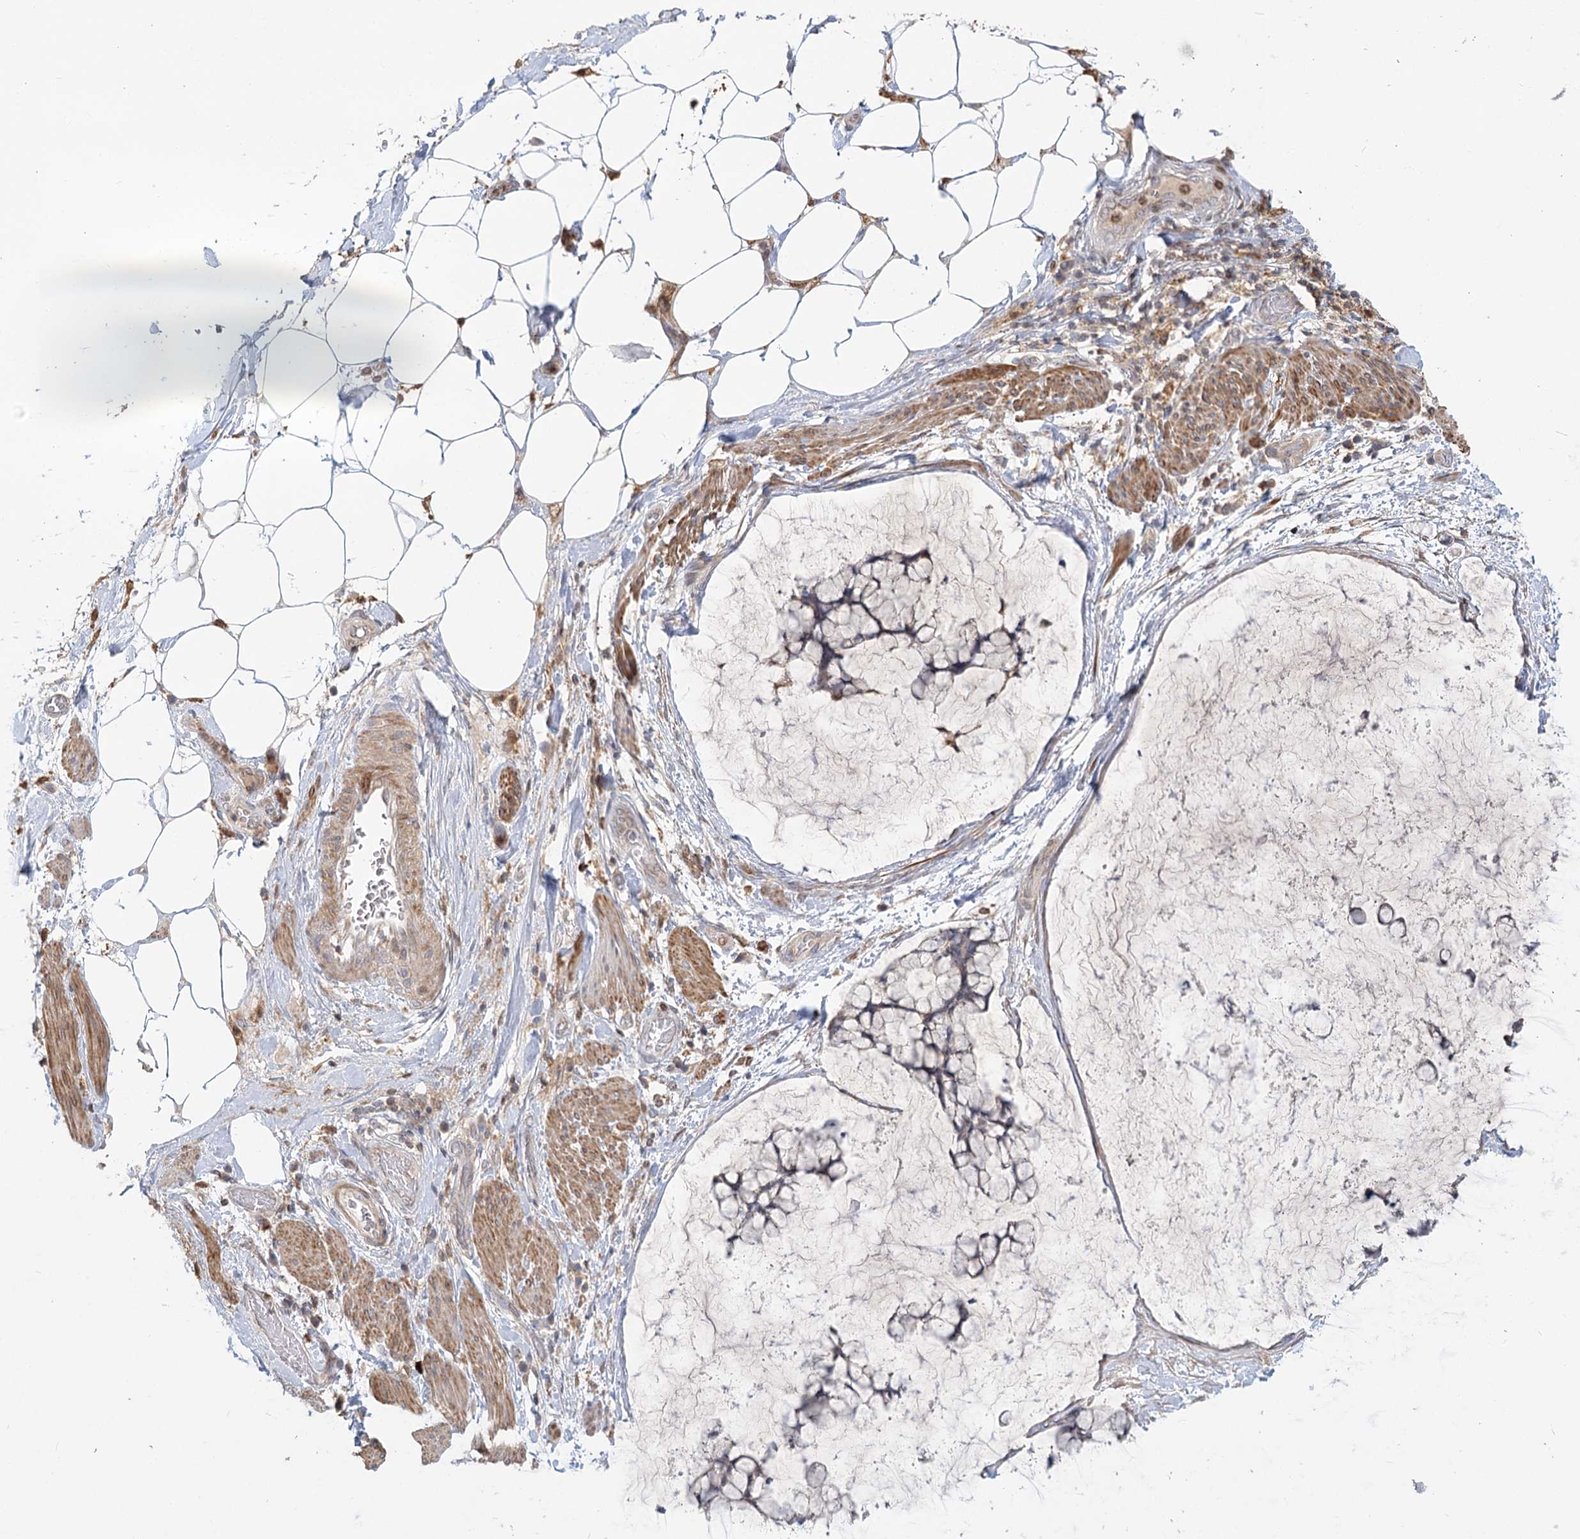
{"staining": {"intensity": "weak", "quantity": "<25%", "location": "cytoplasmic/membranous"}, "tissue": "ovarian cancer", "cell_type": "Tumor cells", "image_type": "cancer", "snomed": [{"axis": "morphology", "description": "Cystadenocarcinoma, mucinous, NOS"}, {"axis": "topography", "description": "Ovary"}], "caption": "Tumor cells are negative for protein expression in human ovarian mucinous cystadenocarcinoma. Brightfield microscopy of immunohistochemistry stained with DAB (3,3'-diaminobenzidine) (brown) and hematoxylin (blue), captured at high magnification.", "gene": "MTMR3", "patient": {"sex": "female", "age": 42}}